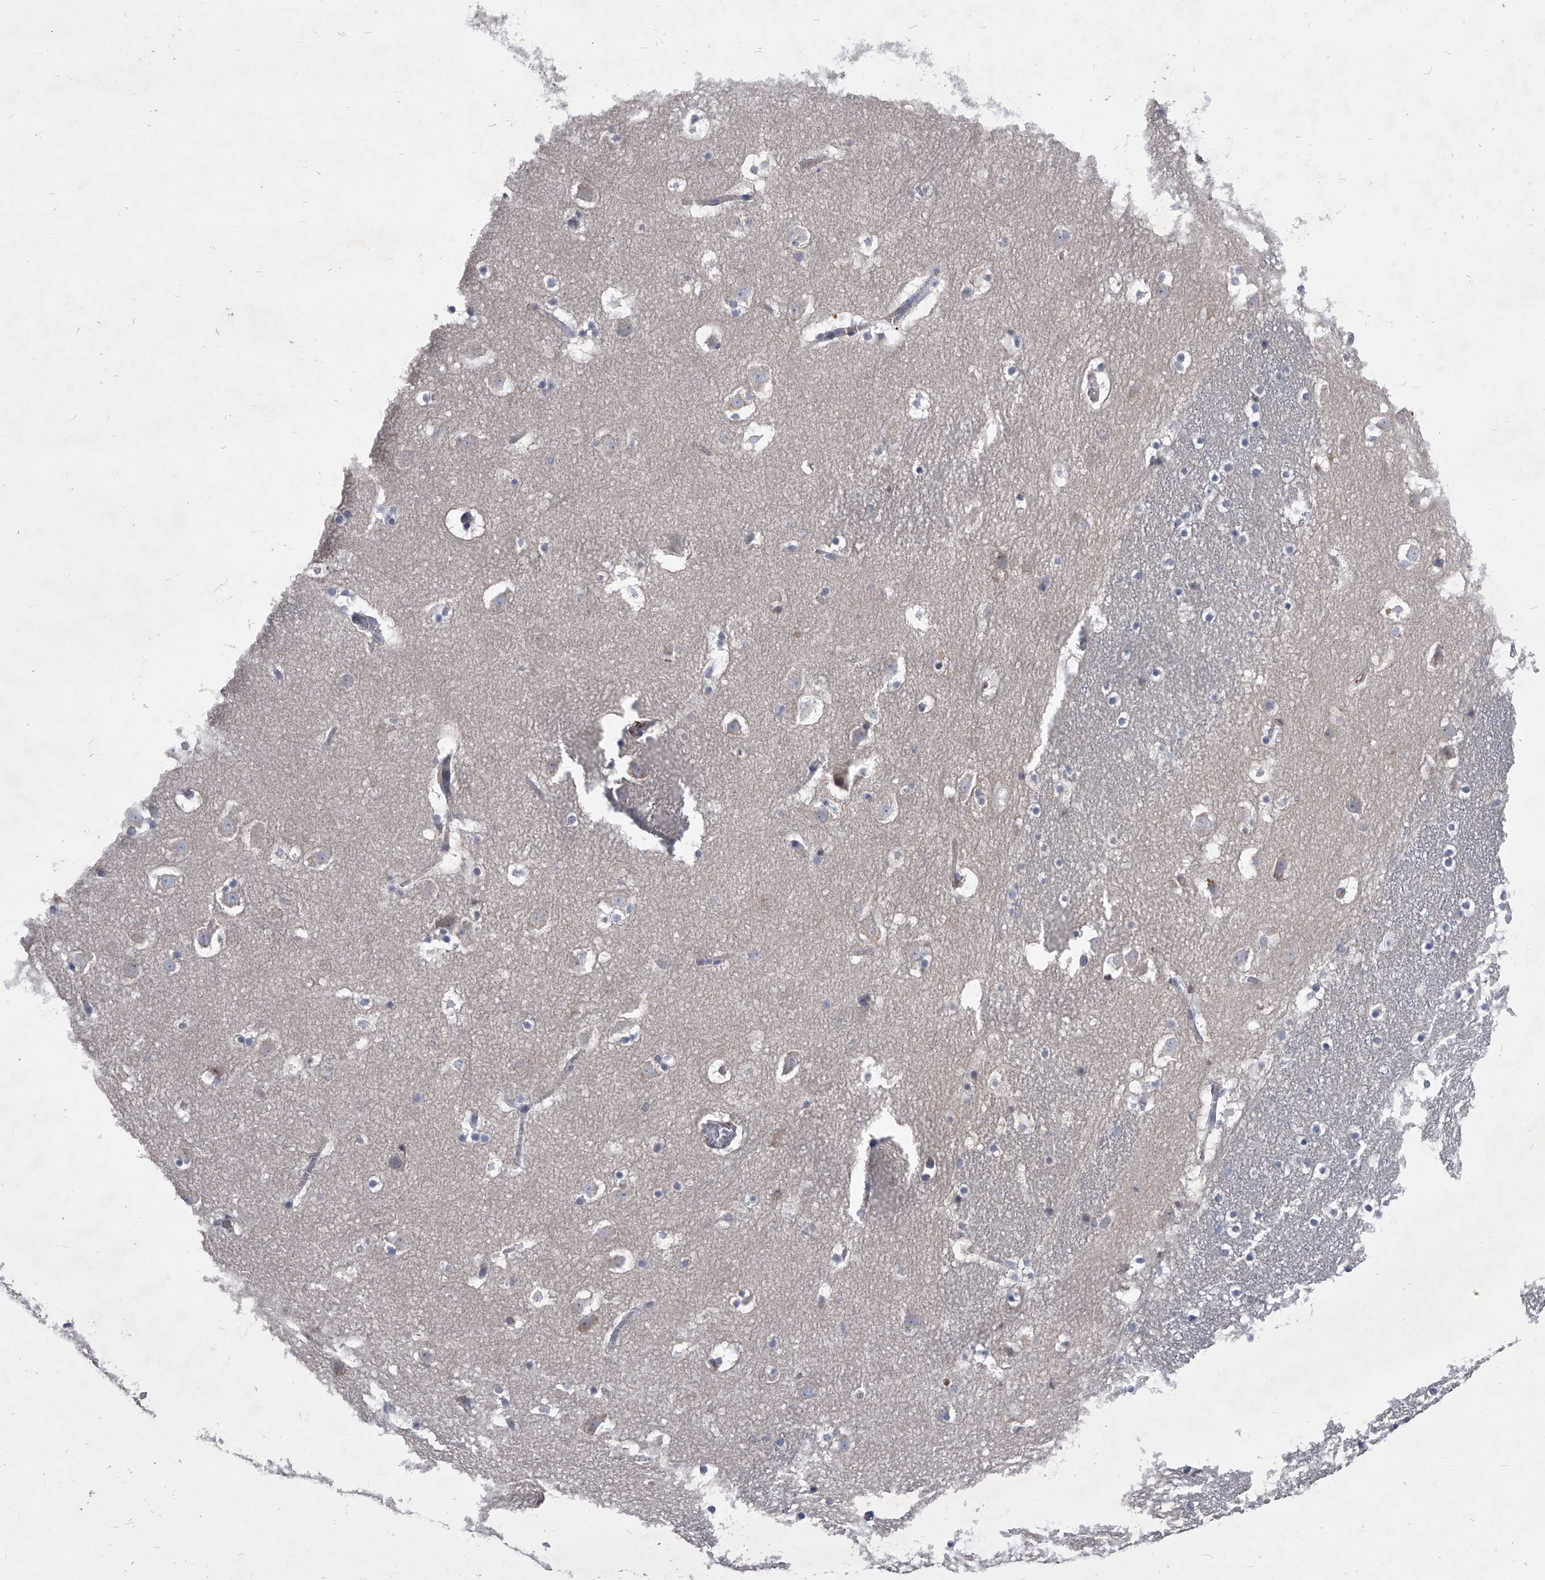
{"staining": {"intensity": "moderate", "quantity": "<25%", "location": "cytoplasmic/membranous"}, "tissue": "caudate", "cell_type": "Glial cells", "image_type": "normal", "snomed": [{"axis": "morphology", "description": "Normal tissue, NOS"}, {"axis": "topography", "description": "Lateral ventricle wall"}], "caption": "Immunohistochemical staining of normal human caudate exhibits moderate cytoplasmic/membranous protein expression in about <25% of glial cells. (DAB IHC, brown staining for protein, blue staining for nuclei).", "gene": "CCR4", "patient": {"sex": "male", "age": 45}}